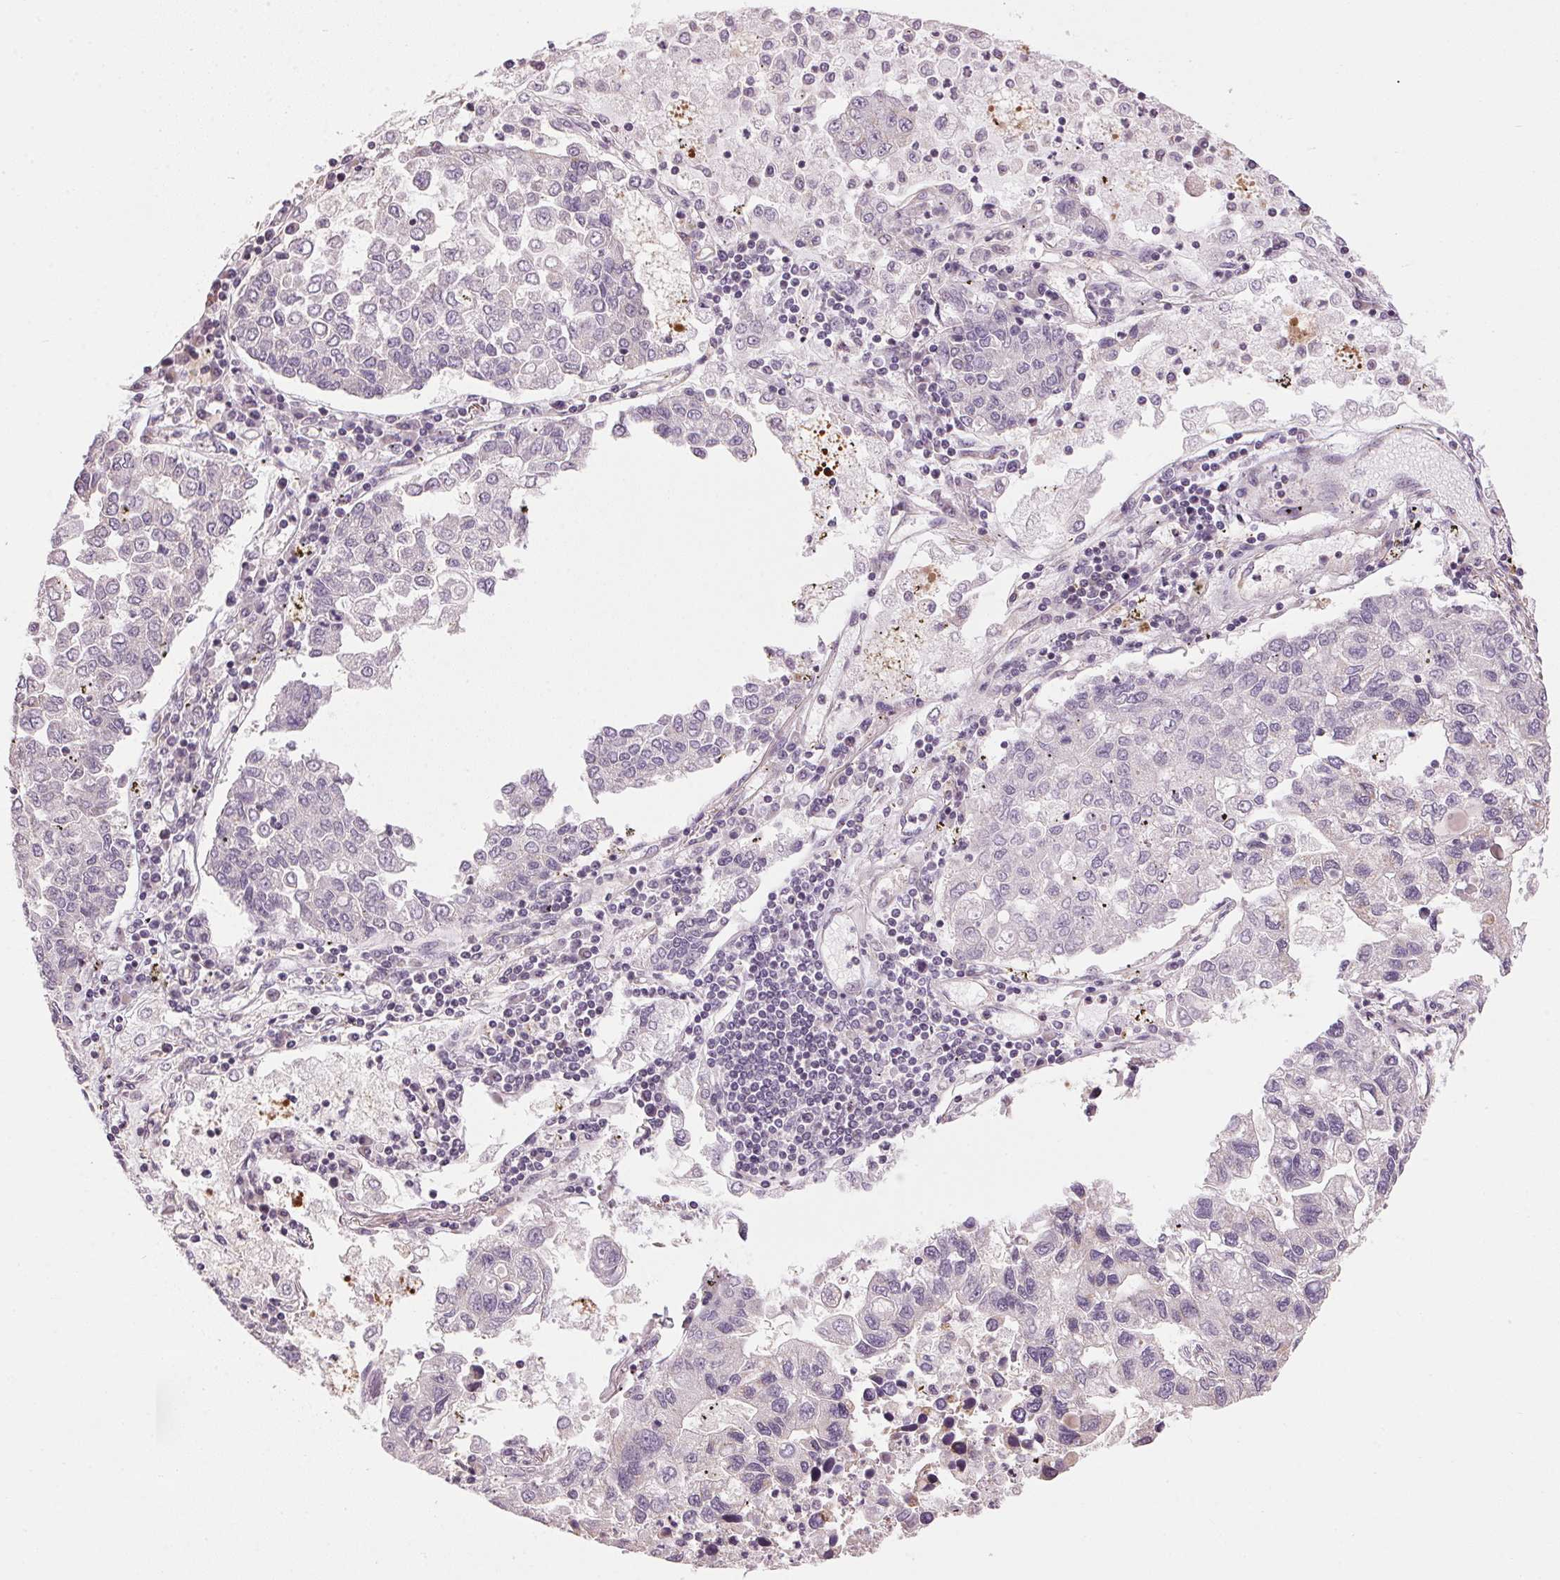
{"staining": {"intensity": "weak", "quantity": "<25%", "location": "cytoplasmic/membranous"}, "tissue": "lung cancer", "cell_type": "Tumor cells", "image_type": "cancer", "snomed": [{"axis": "morphology", "description": "Adenocarcinoma, NOS"}, {"axis": "topography", "description": "Bronchus"}, {"axis": "topography", "description": "Lung"}], "caption": "The histopathology image shows no staining of tumor cells in lung adenocarcinoma. Brightfield microscopy of IHC stained with DAB (brown) and hematoxylin (blue), captured at high magnification.", "gene": "GOLPH3", "patient": {"sex": "female", "age": 51}}